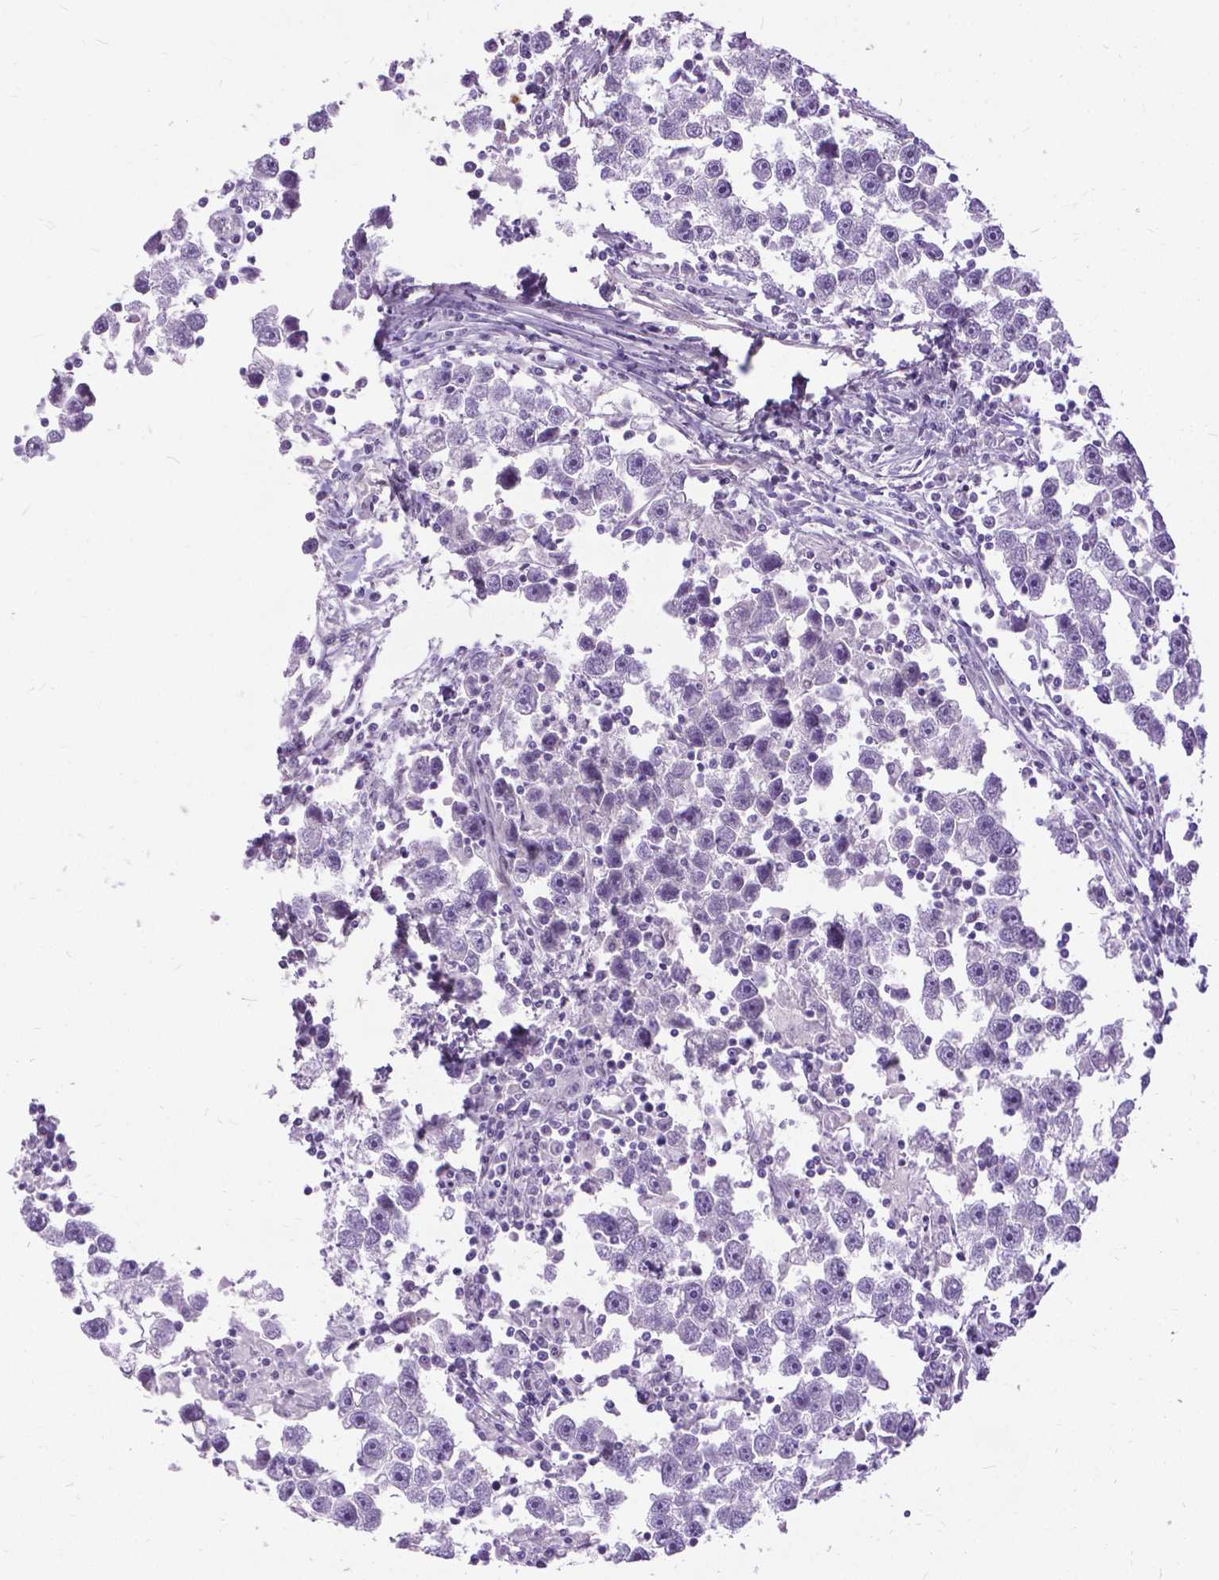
{"staining": {"intensity": "negative", "quantity": "none", "location": "none"}, "tissue": "testis cancer", "cell_type": "Tumor cells", "image_type": "cancer", "snomed": [{"axis": "morphology", "description": "Seminoma, NOS"}, {"axis": "topography", "description": "Testis"}], "caption": "The immunohistochemistry image has no significant staining in tumor cells of testis cancer (seminoma) tissue.", "gene": "PROB1", "patient": {"sex": "male", "age": 30}}